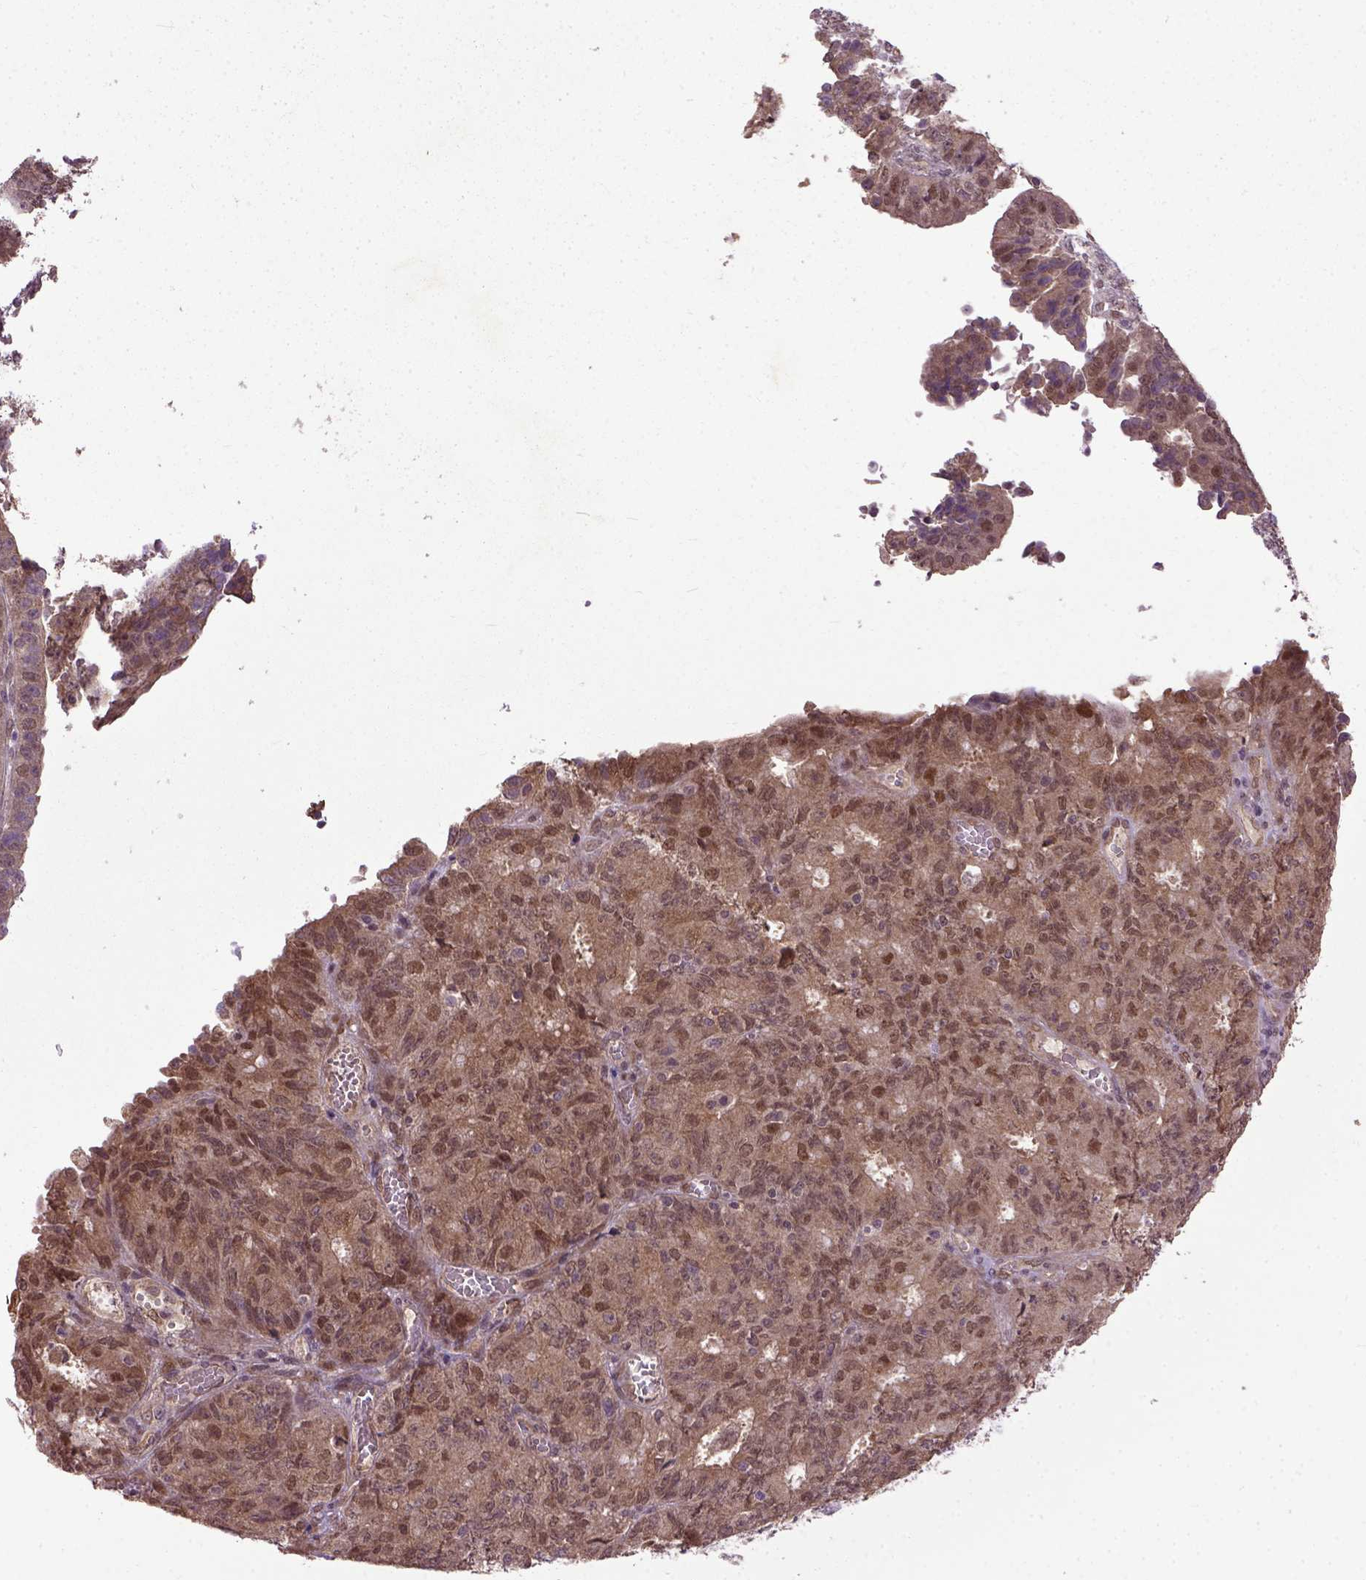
{"staining": {"intensity": "moderate", "quantity": "25%-75%", "location": "cytoplasmic/membranous,nuclear"}, "tissue": "ovarian cancer", "cell_type": "Tumor cells", "image_type": "cancer", "snomed": [{"axis": "morphology", "description": "Carcinoma, endometroid"}, {"axis": "topography", "description": "Ovary"}], "caption": "An image of ovarian cancer stained for a protein reveals moderate cytoplasmic/membranous and nuclear brown staining in tumor cells. (Brightfield microscopy of DAB IHC at high magnification).", "gene": "UBA3", "patient": {"sex": "female", "age": 42}}